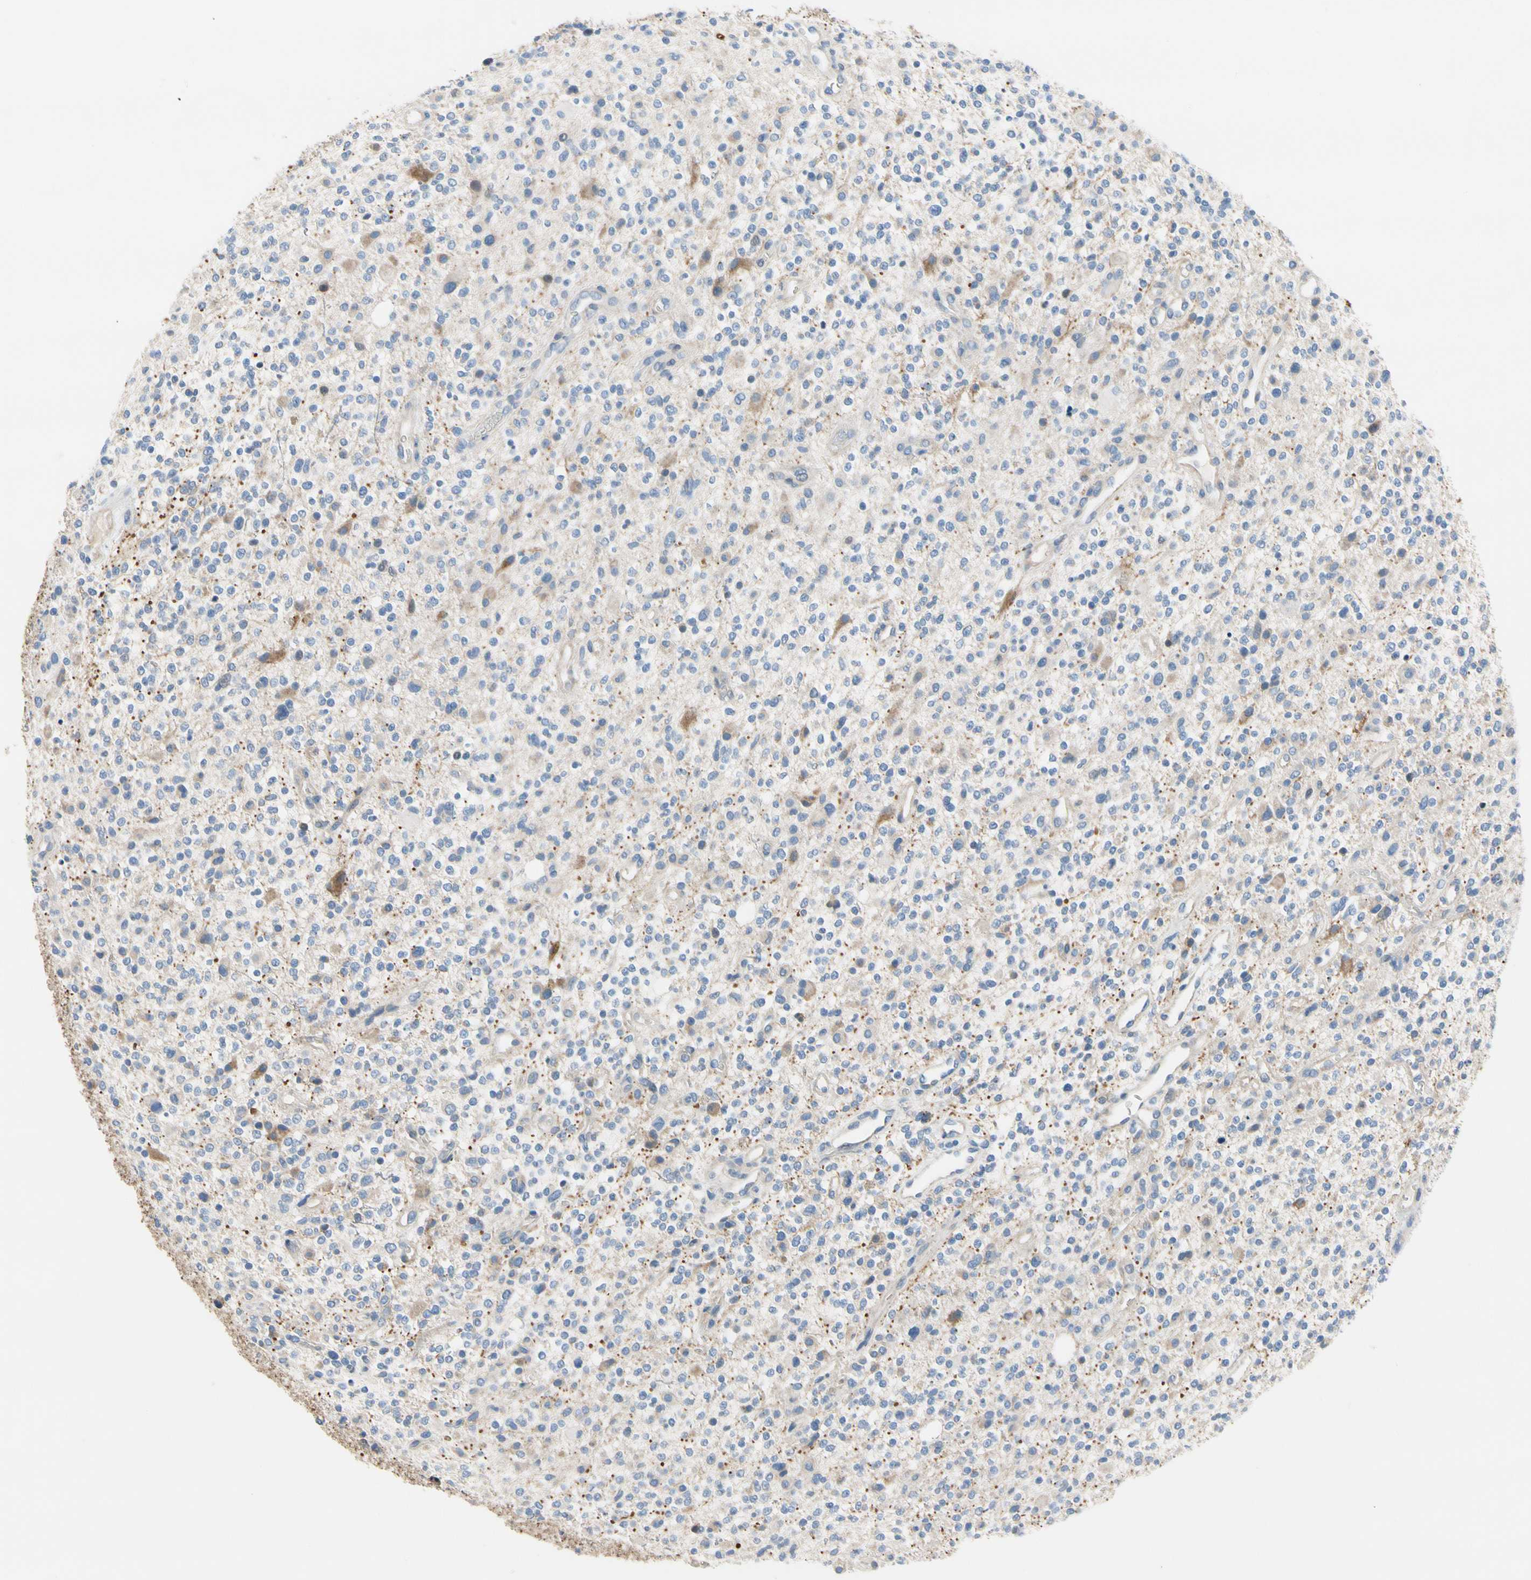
{"staining": {"intensity": "negative", "quantity": "none", "location": "none"}, "tissue": "glioma", "cell_type": "Tumor cells", "image_type": "cancer", "snomed": [{"axis": "morphology", "description": "Glioma, malignant, High grade"}, {"axis": "topography", "description": "Brain"}], "caption": "The photomicrograph demonstrates no significant staining in tumor cells of glioma.", "gene": "STXBP1", "patient": {"sex": "male", "age": 48}}